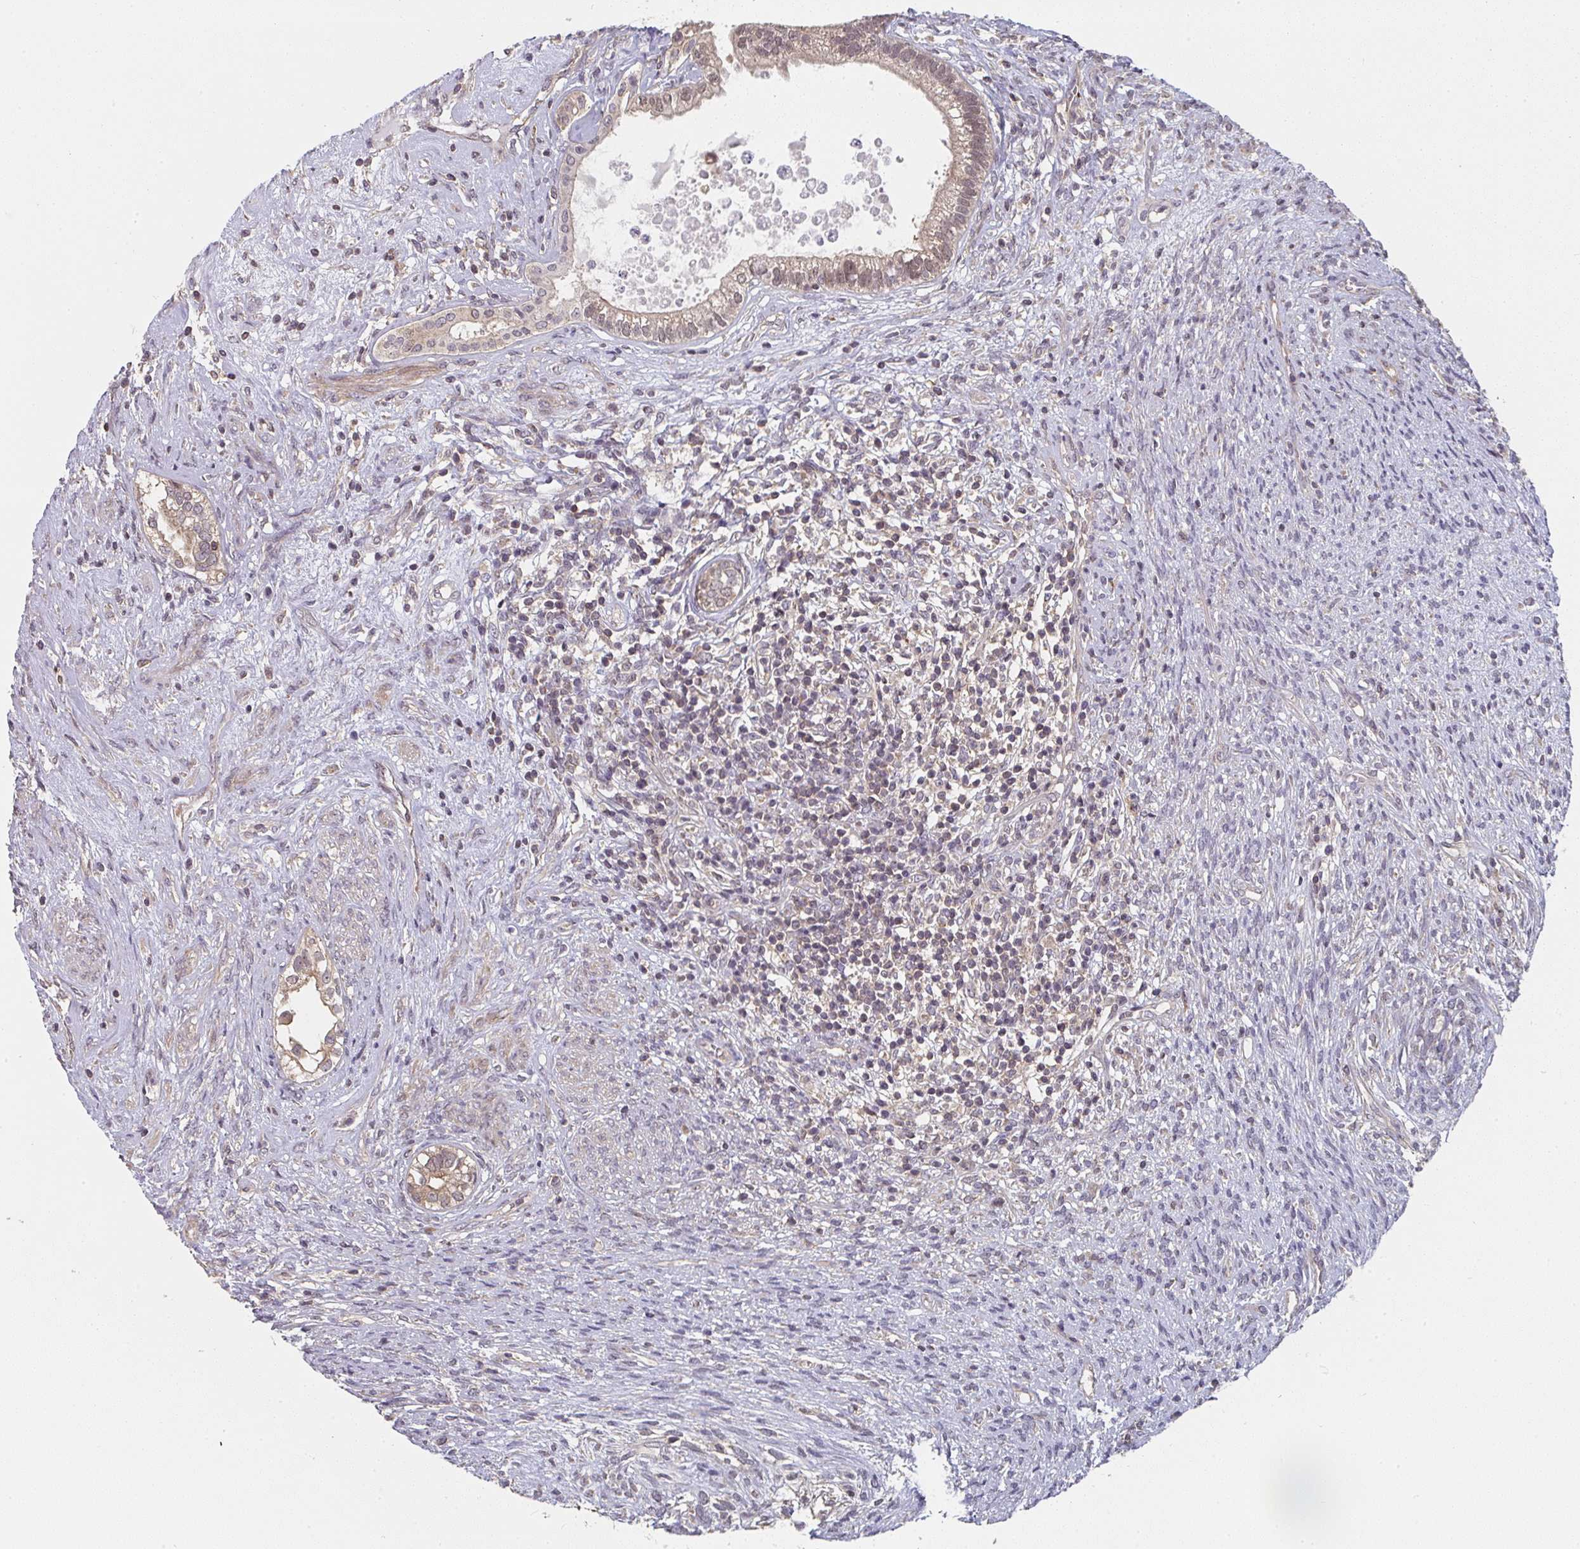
{"staining": {"intensity": "weak", "quantity": ">75%", "location": "cytoplasmic/membranous,nuclear"}, "tissue": "testis cancer", "cell_type": "Tumor cells", "image_type": "cancer", "snomed": [{"axis": "morphology", "description": "Seminoma, NOS"}, {"axis": "morphology", "description": "Carcinoma, Embryonal, NOS"}, {"axis": "topography", "description": "Testis"}], "caption": "An image showing weak cytoplasmic/membranous and nuclear expression in about >75% of tumor cells in testis embryonal carcinoma, as visualized by brown immunohistochemical staining.", "gene": "RANGRF", "patient": {"sex": "male", "age": 41}}